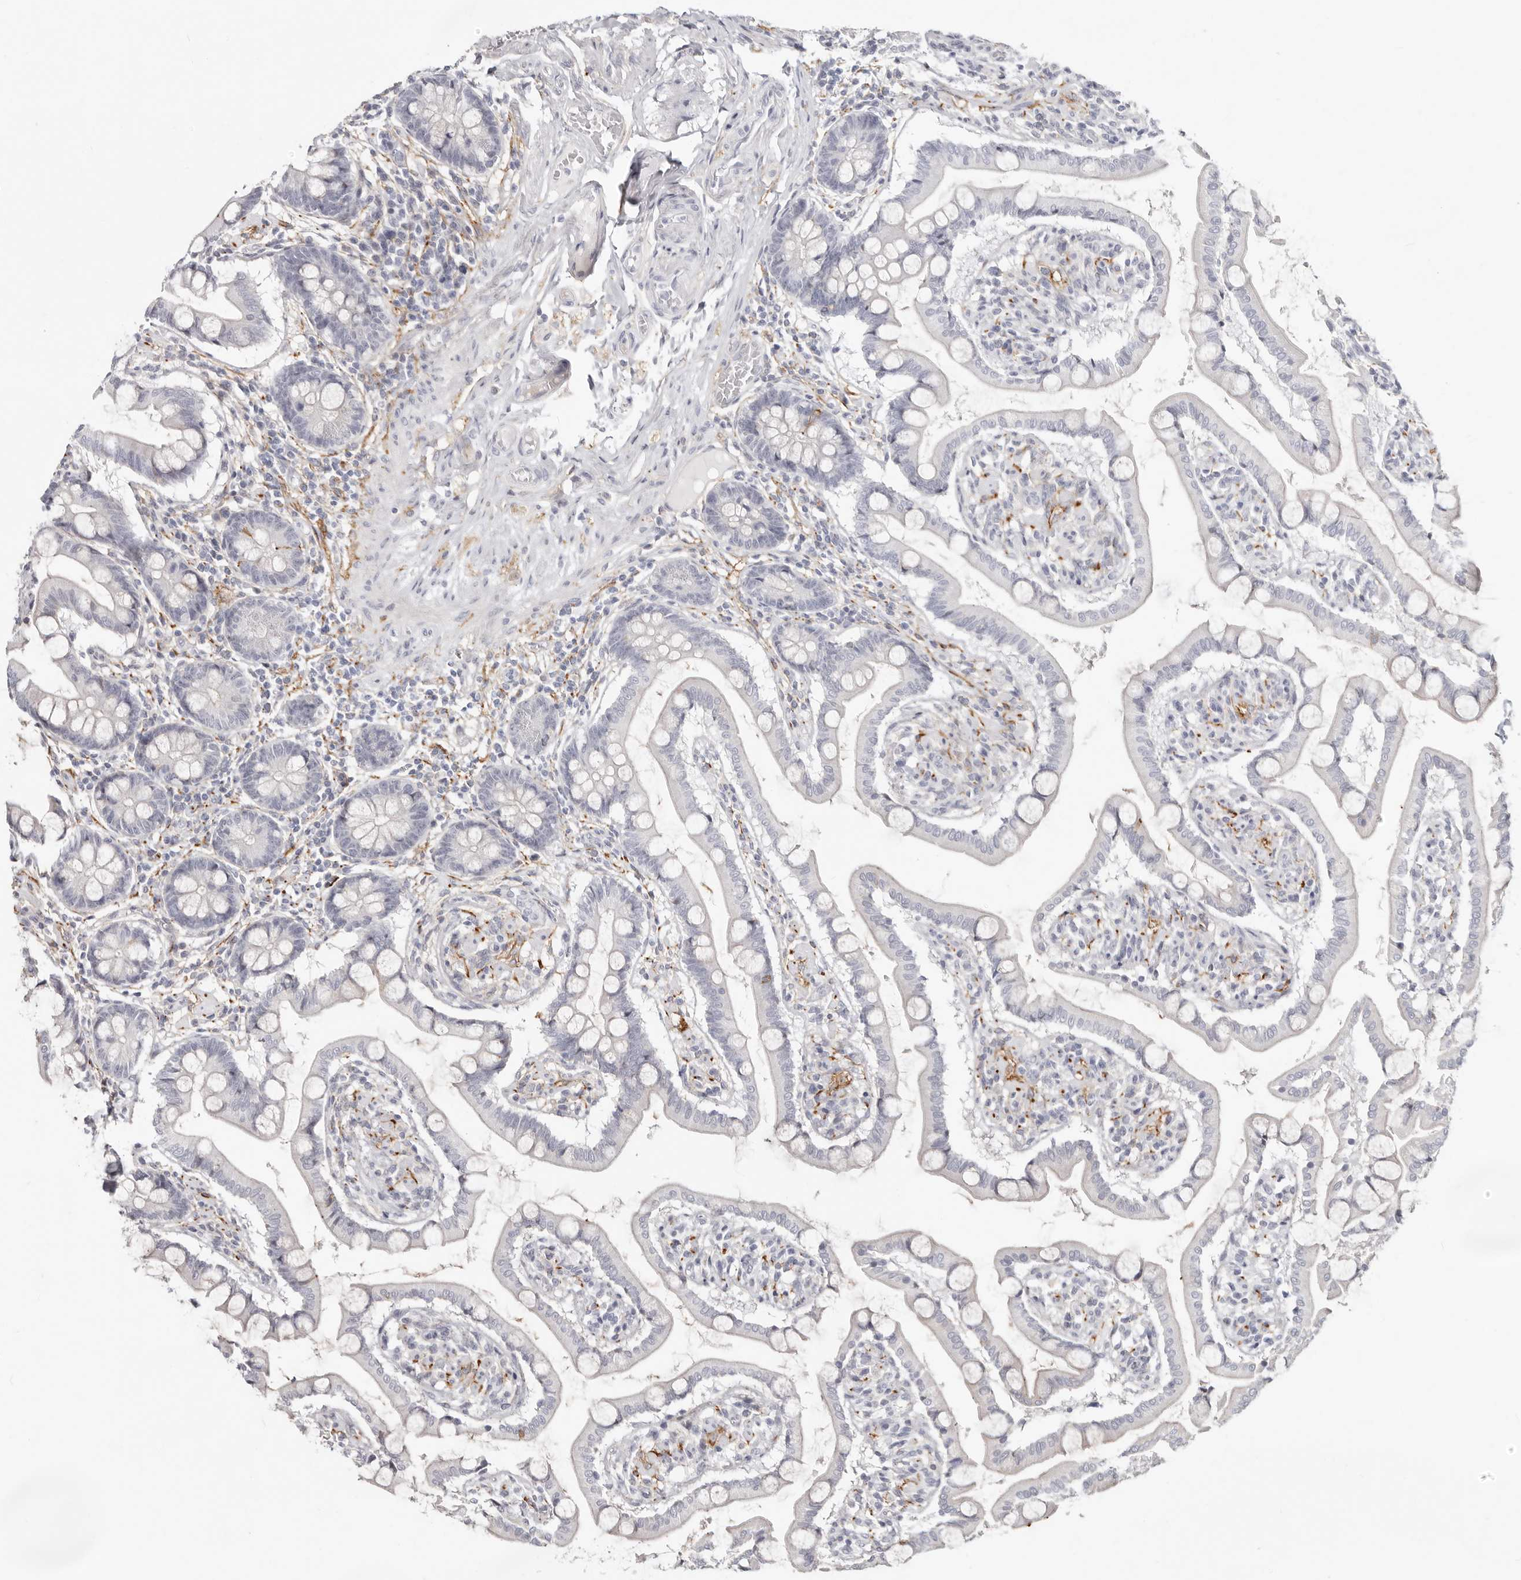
{"staining": {"intensity": "negative", "quantity": "none", "location": "none"}, "tissue": "small intestine", "cell_type": "Glandular cells", "image_type": "normal", "snomed": [{"axis": "morphology", "description": "Normal tissue, NOS"}, {"axis": "topography", "description": "Small intestine"}], "caption": "Immunohistochemistry (IHC) image of normal small intestine stained for a protein (brown), which reveals no expression in glandular cells.", "gene": "SZT2", "patient": {"sex": "male", "age": 41}}